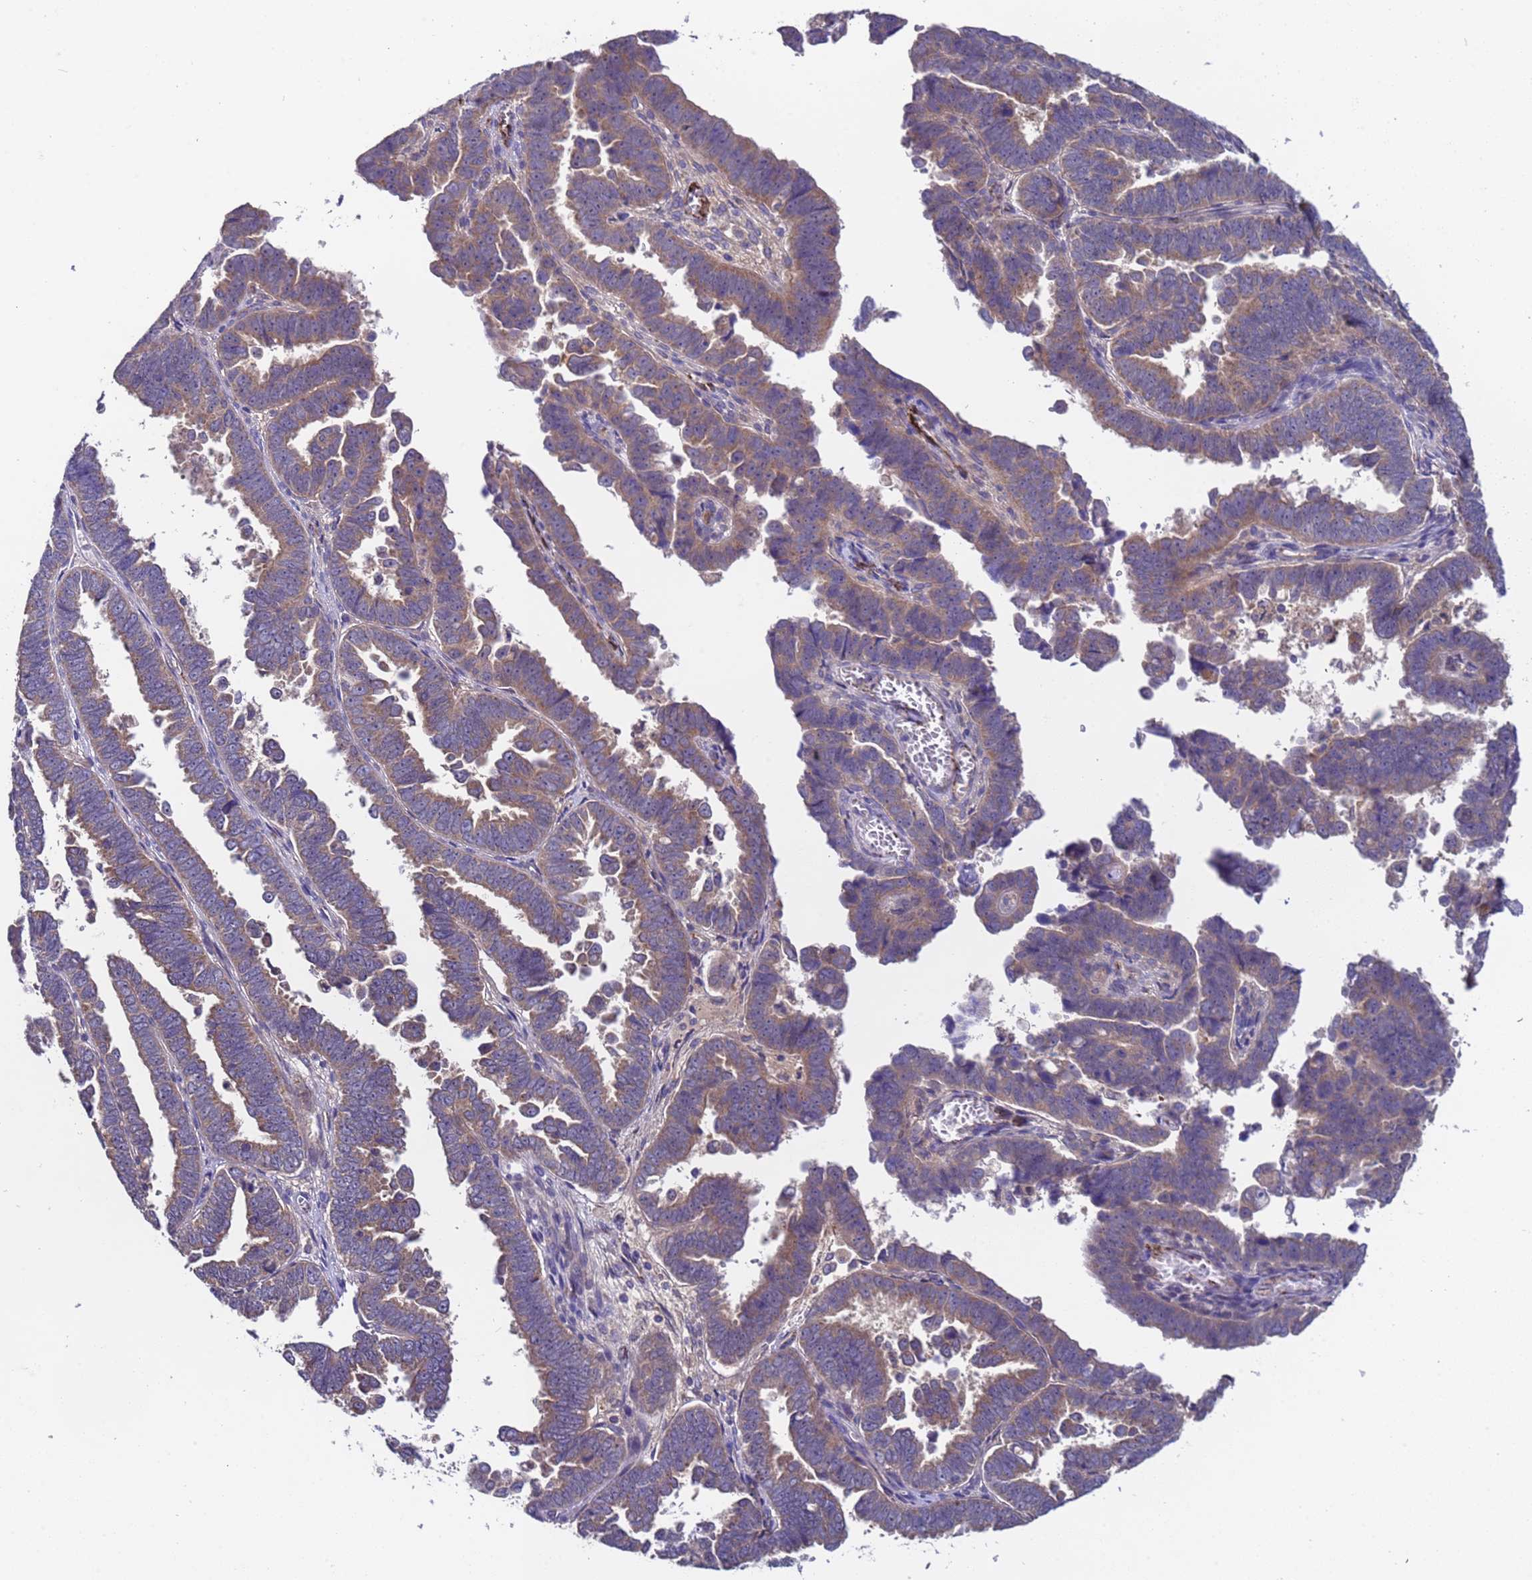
{"staining": {"intensity": "weak", "quantity": "25%-75%", "location": "cytoplasmic/membranous"}, "tissue": "endometrial cancer", "cell_type": "Tumor cells", "image_type": "cancer", "snomed": [{"axis": "morphology", "description": "Adenocarcinoma, NOS"}, {"axis": "topography", "description": "Endometrium"}], "caption": "High-magnification brightfield microscopy of endometrial cancer stained with DAB (3,3'-diaminobenzidine) (brown) and counterstained with hematoxylin (blue). tumor cells exhibit weak cytoplasmic/membranous expression is present in about25%-75% of cells.", "gene": "ZNF248", "patient": {"sex": "female", "age": 75}}